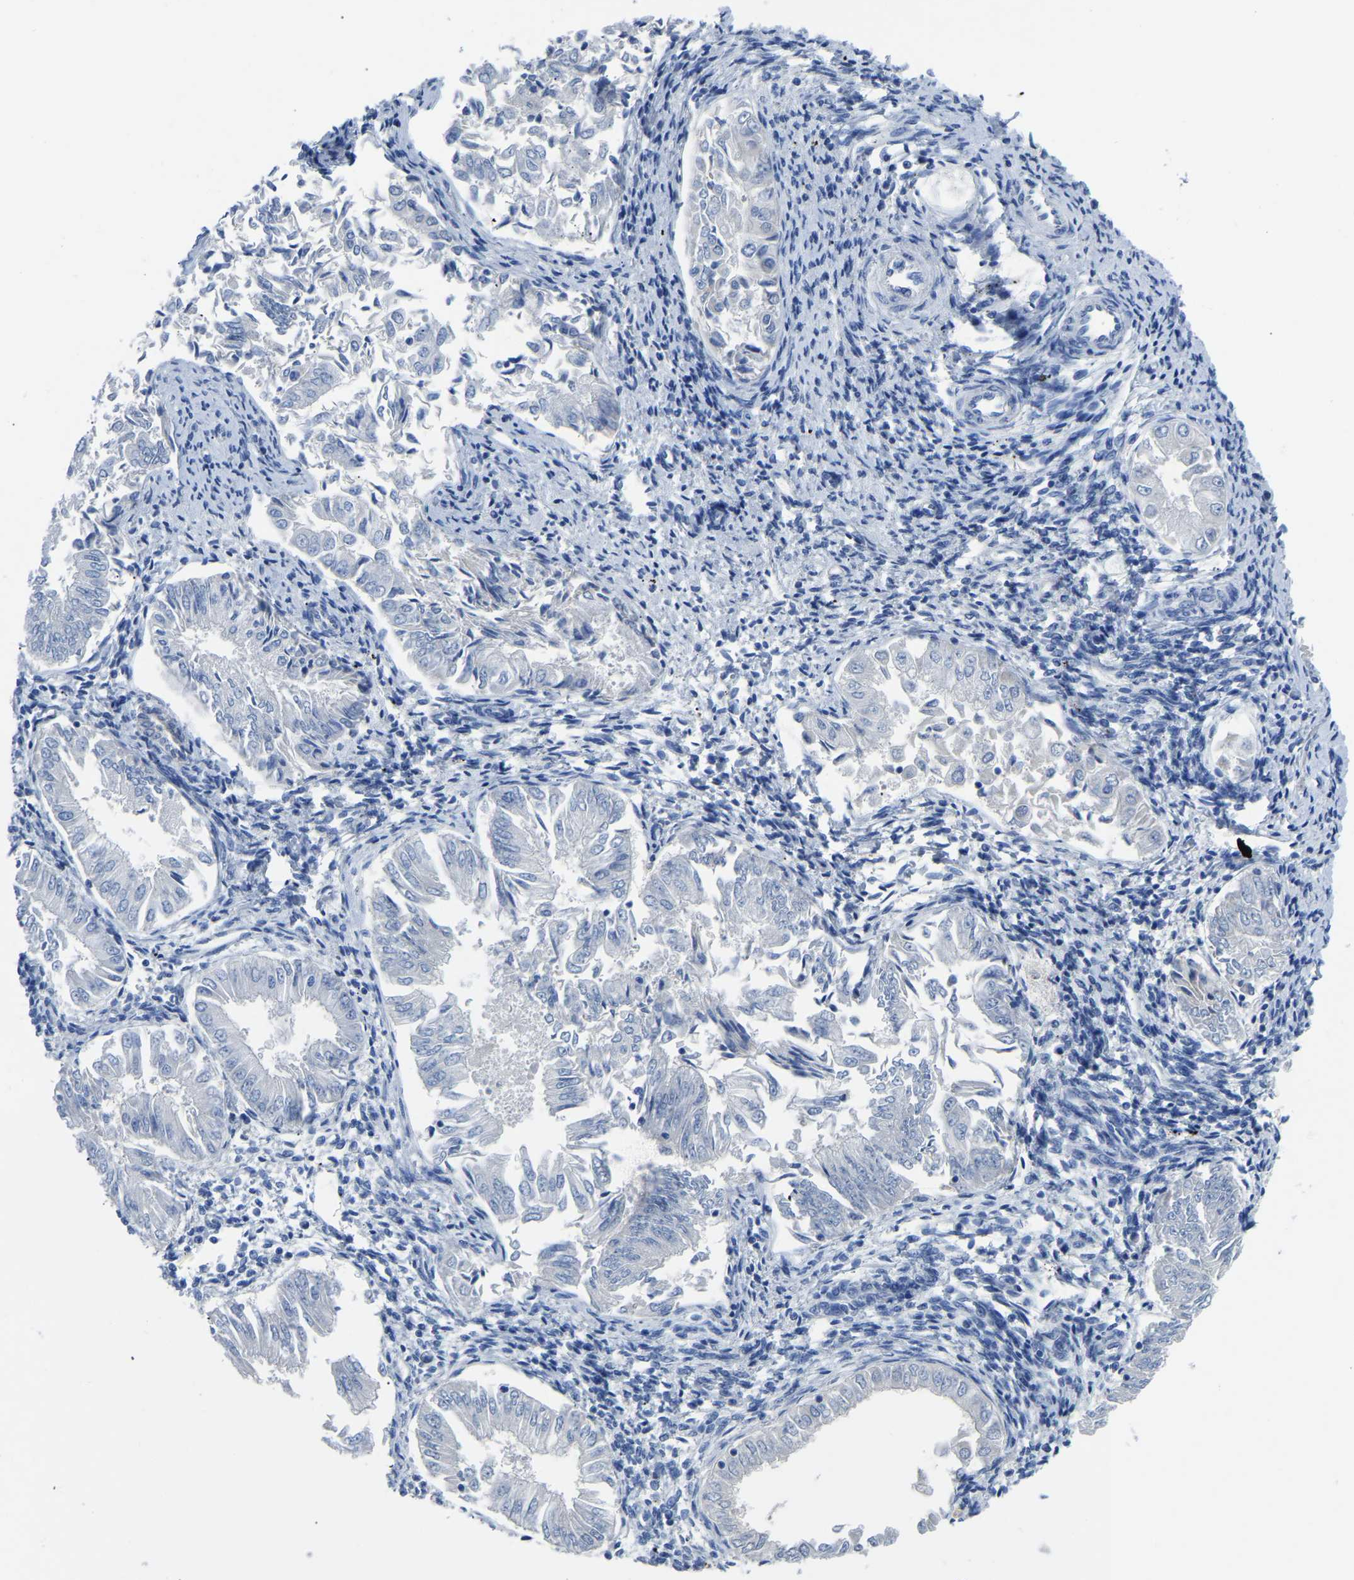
{"staining": {"intensity": "negative", "quantity": "none", "location": "none"}, "tissue": "endometrial cancer", "cell_type": "Tumor cells", "image_type": "cancer", "snomed": [{"axis": "morphology", "description": "Adenocarcinoma, NOS"}, {"axis": "topography", "description": "Endometrium"}], "caption": "High power microscopy image of an IHC micrograph of endometrial cancer (adenocarcinoma), revealing no significant positivity in tumor cells.", "gene": "ETFA", "patient": {"sex": "female", "age": 53}}